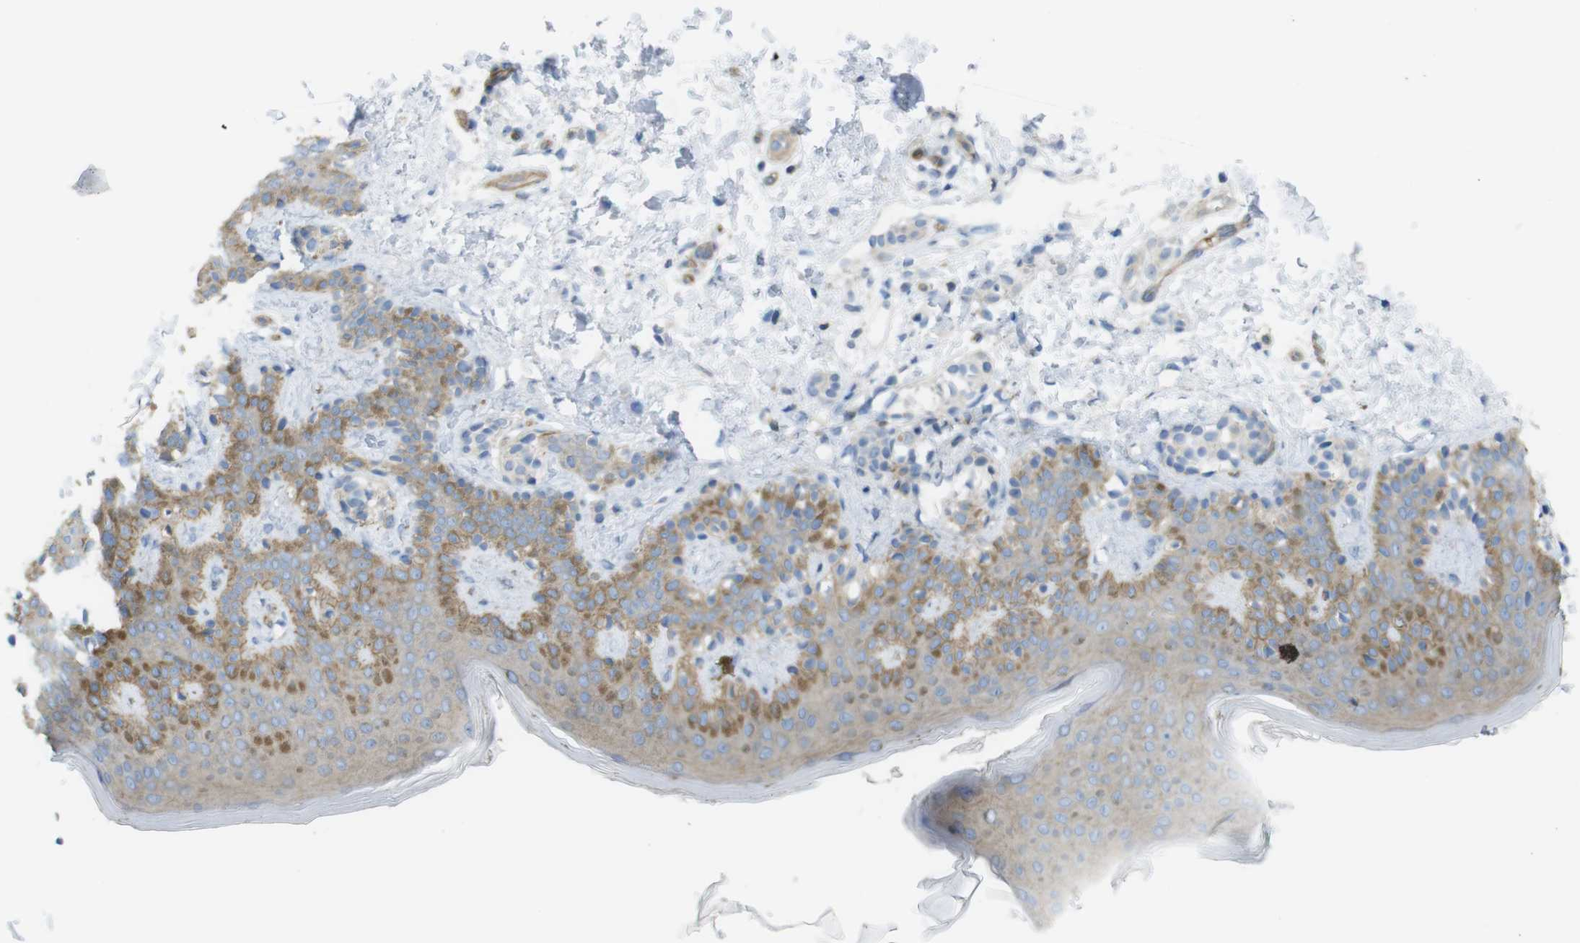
{"staining": {"intensity": "negative", "quantity": "none", "location": "none"}, "tissue": "skin", "cell_type": "Fibroblasts", "image_type": "normal", "snomed": [{"axis": "morphology", "description": "Normal tissue, NOS"}, {"axis": "topography", "description": "Skin"}], "caption": "This is a micrograph of immunohistochemistry staining of unremarkable skin, which shows no expression in fibroblasts. (DAB (3,3'-diaminobenzidine) IHC with hematoxylin counter stain).", "gene": "PREX2", "patient": {"sex": "male", "age": 16}}